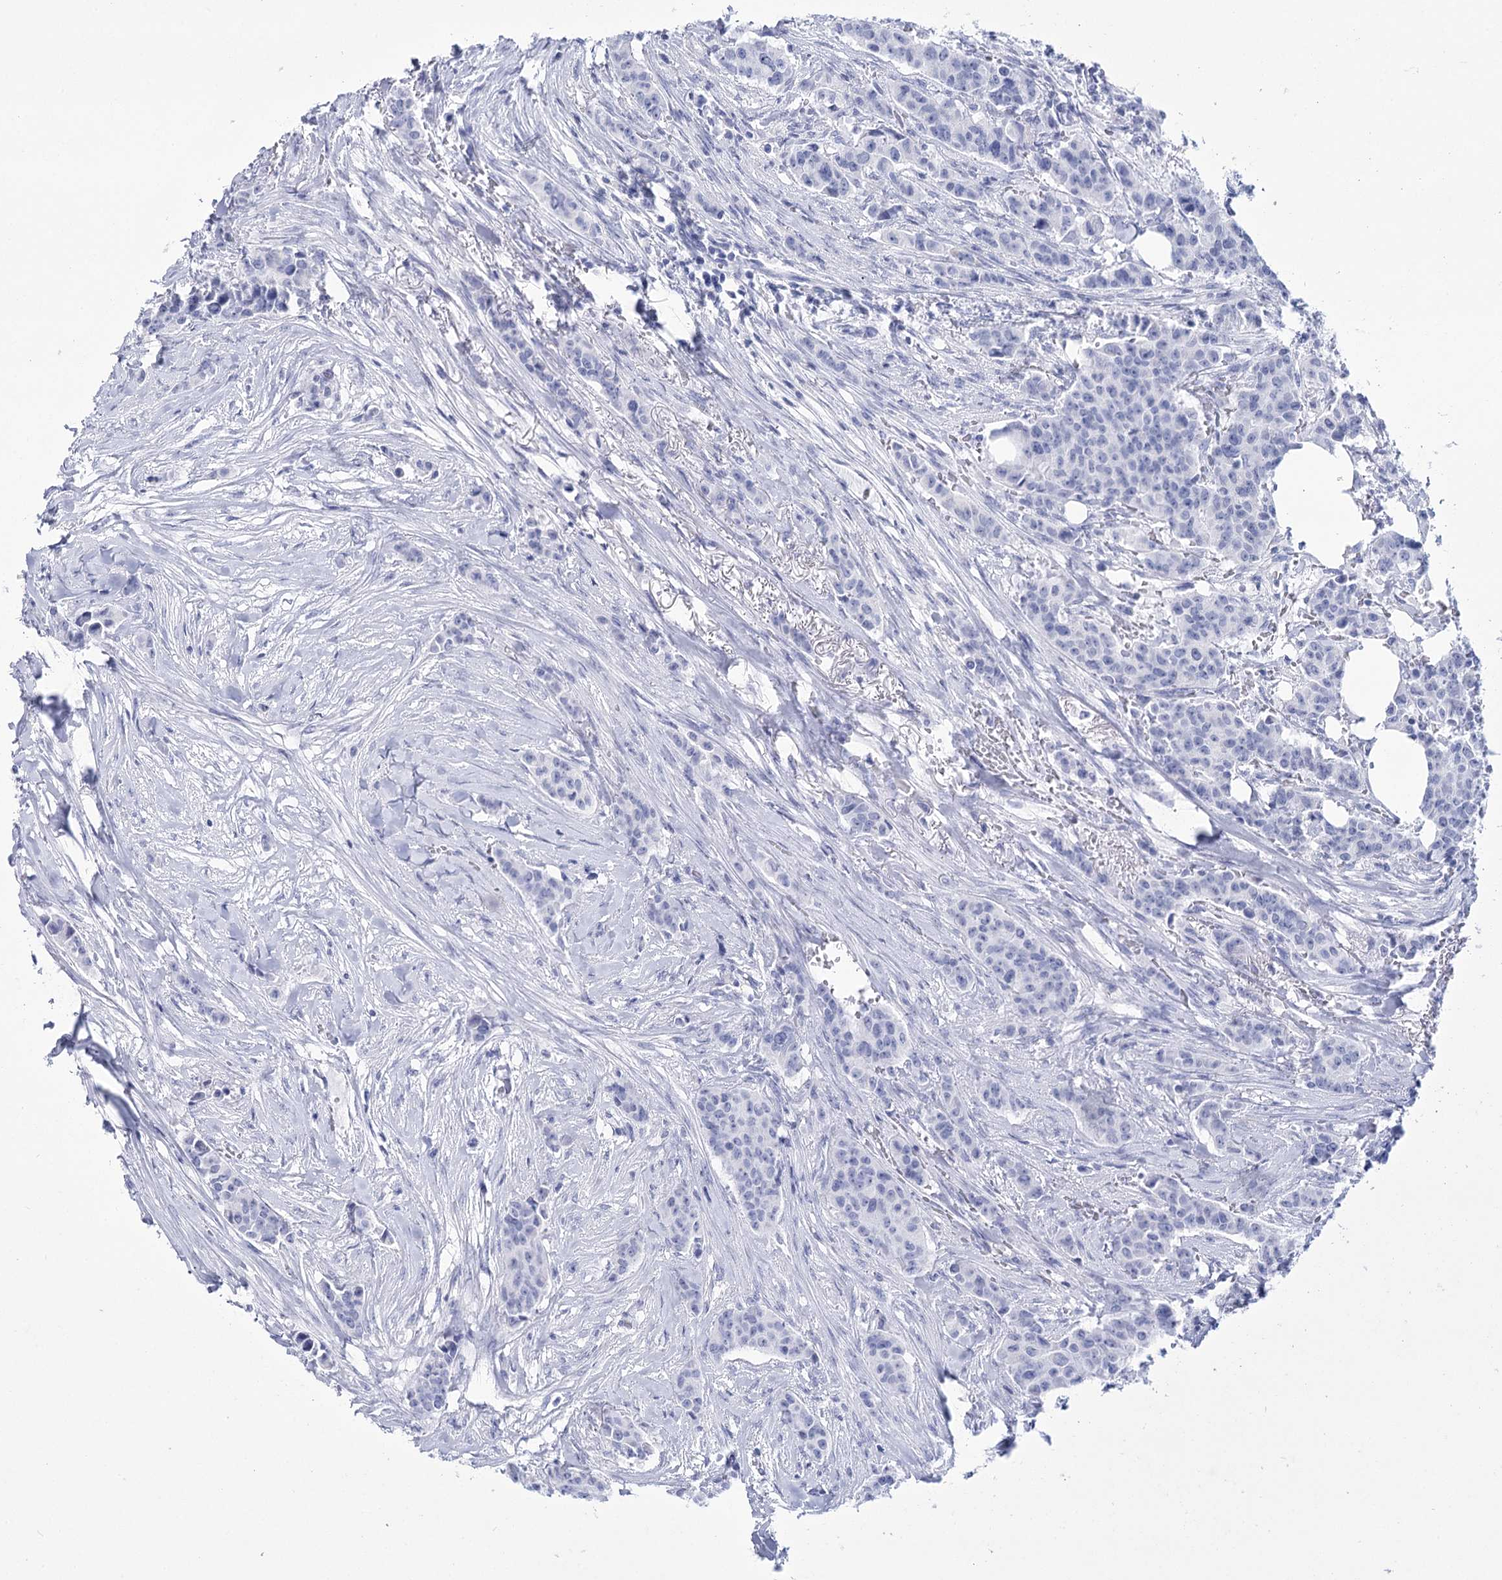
{"staining": {"intensity": "negative", "quantity": "none", "location": "none"}, "tissue": "breast cancer", "cell_type": "Tumor cells", "image_type": "cancer", "snomed": [{"axis": "morphology", "description": "Duct carcinoma"}, {"axis": "topography", "description": "Breast"}], "caption": "Immunohistochemistry (IHC) image of neoplastic tissue: human breast cancer (invasive ductal carcinoma) stained with DAB (3,3'-diaminobenzidine) displays no significant protein expression in tumor cells. (Immunohistochemistry, brightfield microscopy, high magnification).", "gene": "RNF186", "patient": {"sex": "female", "age": 40}}